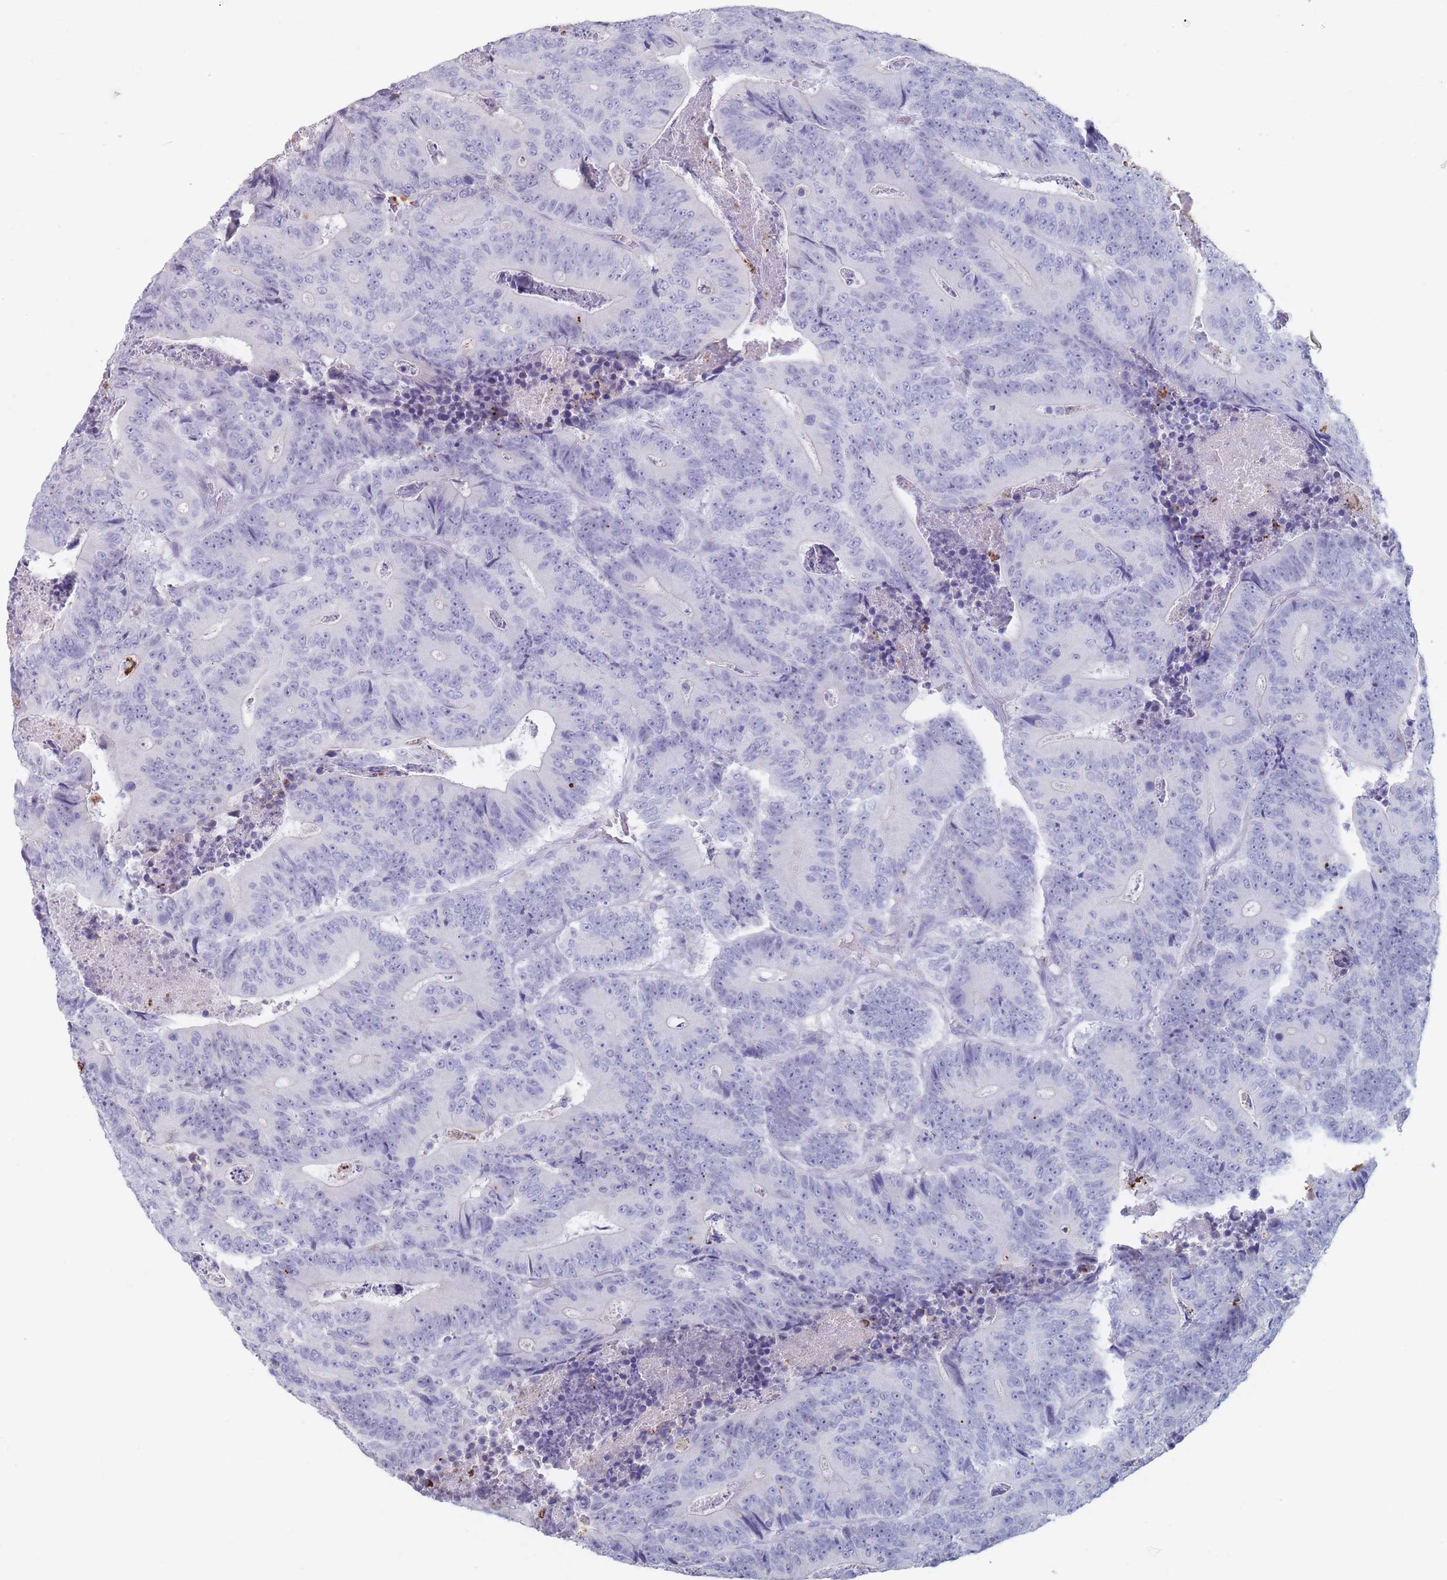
{"staining": {"intensity": "negative", "quantity": "none", "location": "none"}, "tissue": "colorectal cancer", "cell_type": "Tumor cells", "image_type": "cancer", "snomed": [{"axis": "morphology", "description": "Adenocarcinoma, NOS"}, {"axis": "topography", "description": "Colon"}], "caption": "IHC image of neoplastic tissue: adenocarcinoma (colorectal) stained with DAB exhibits no significant protein staining in tumor cells. The staining is performed using DAB (3,3'-diaminobenzidine) brown chromogen with nuclei counter-stained in using hematoxylin.", "gene": "ATP1A3", "patient": {"sex": "male", "age": 83}}